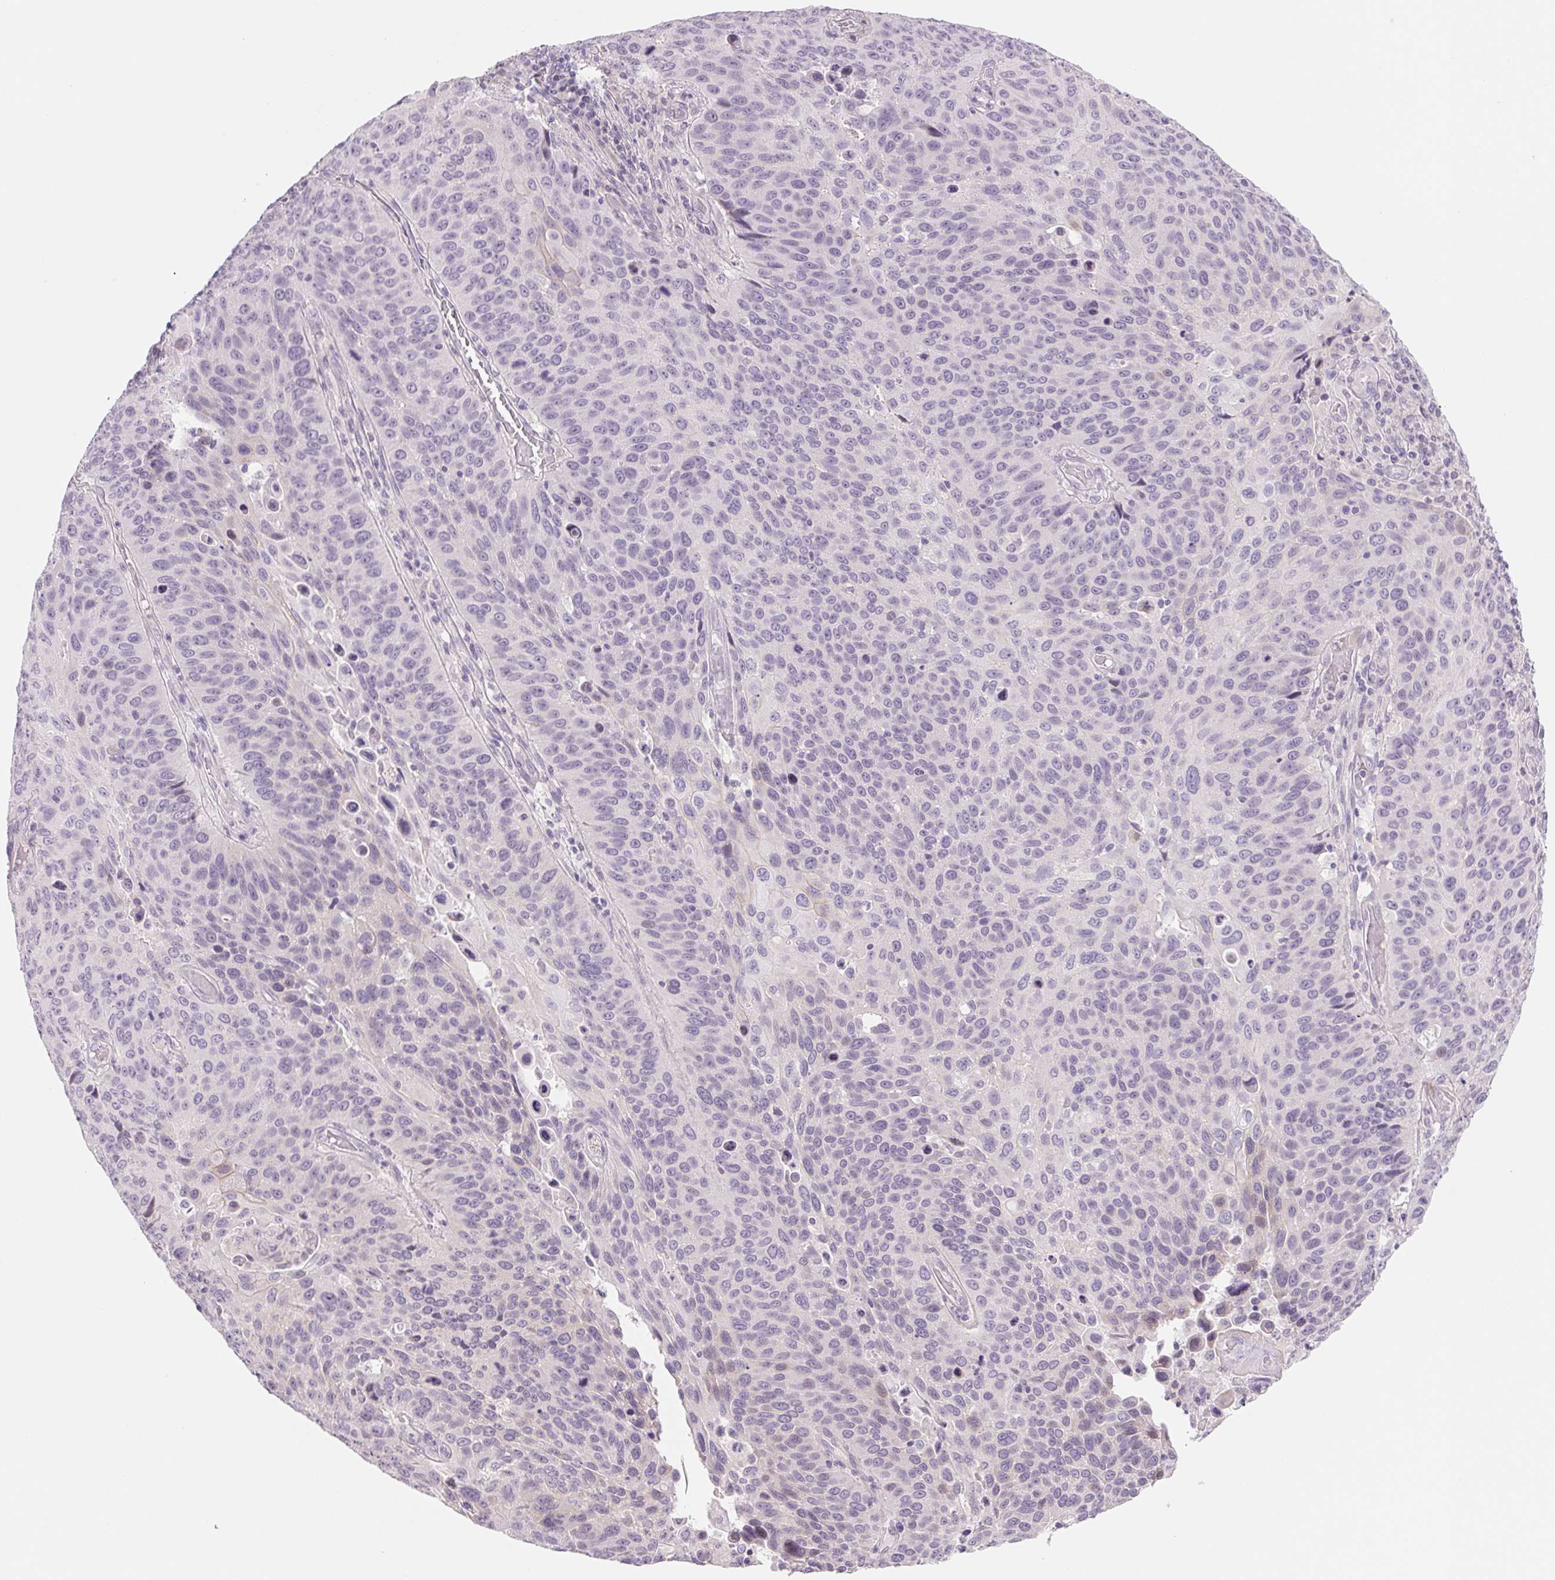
{"staining": {"intensity": "negative", "quantity": "none", "location": "none"}, "tissue": "lung cancer", "cell_type": "Tumor cells", "image_type": "cancer", "snomed": [{"axis": "morphology", "description": "Squamous cell carcinoma, NOS"}, {"axis": "topography", "description": "Lung"}], "caption": "Protein analysis of lung cancer (squamous cell carcinoma) reveals no significant staining in tumor cells.", "gene": "CCDC168", "patient": {"sex": "male", "age": 68}}